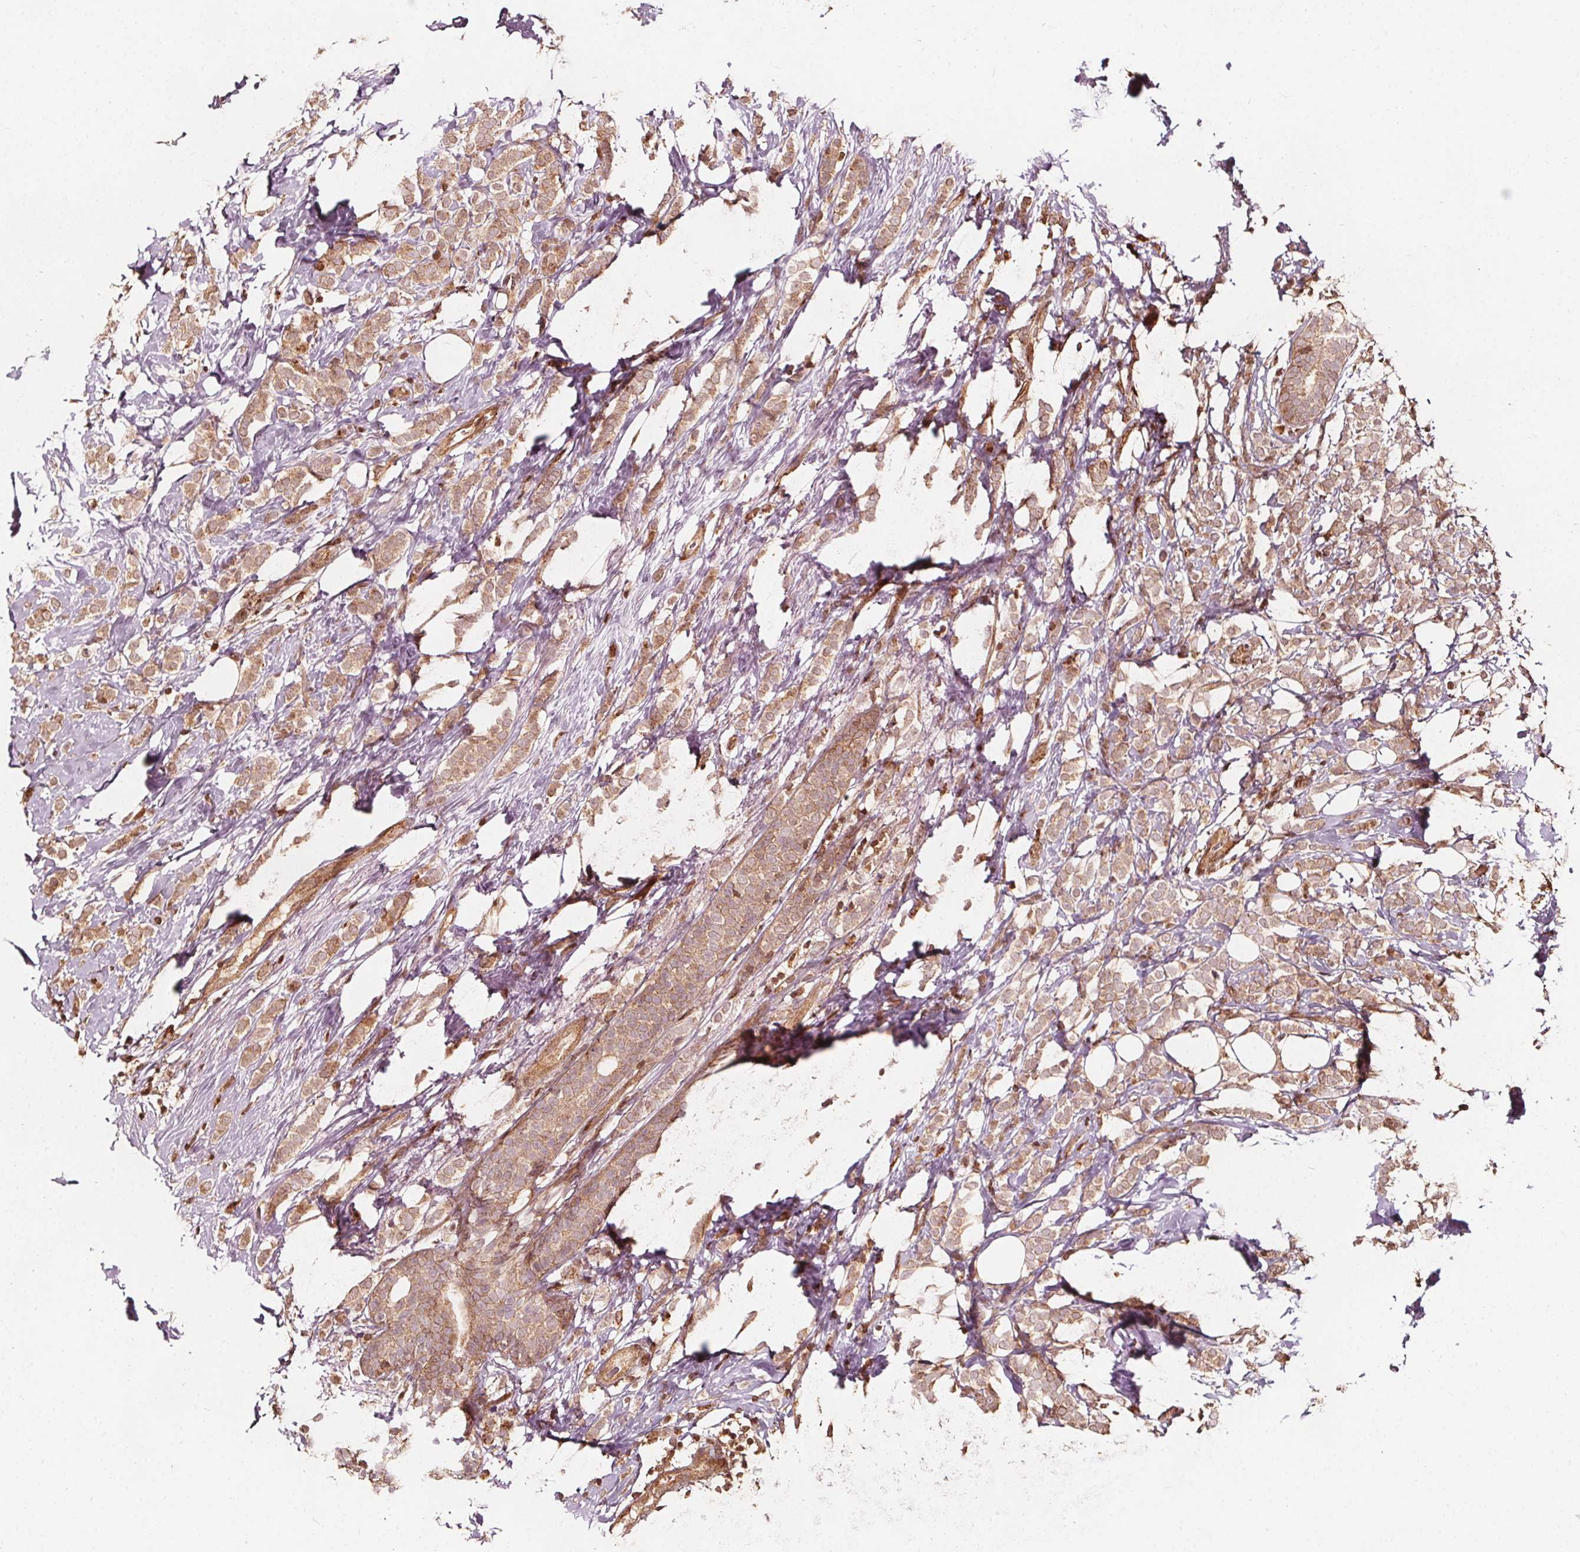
{"staining": {"intensity": "moderate", "quantity": ">75%", "location": "cytoplasmic/membranous"}, "tissue": "breast cancer", "cell_type": "Tumor cells", "image_type": "cancer", "snomed": [{"axis": "morphology", "description": "Lobular carcinoma"}, {"axis": "topography", "description": "Breast"}], "caption": "Immunohistochemical staining of breast cancer (lobular carcinoma) demonstrates medium levels of moderate cytoplasmic/membranous expression in about >75% of tumor cells.", "gene": "AIP", "patient": {"sex": "female", "age": 49}}